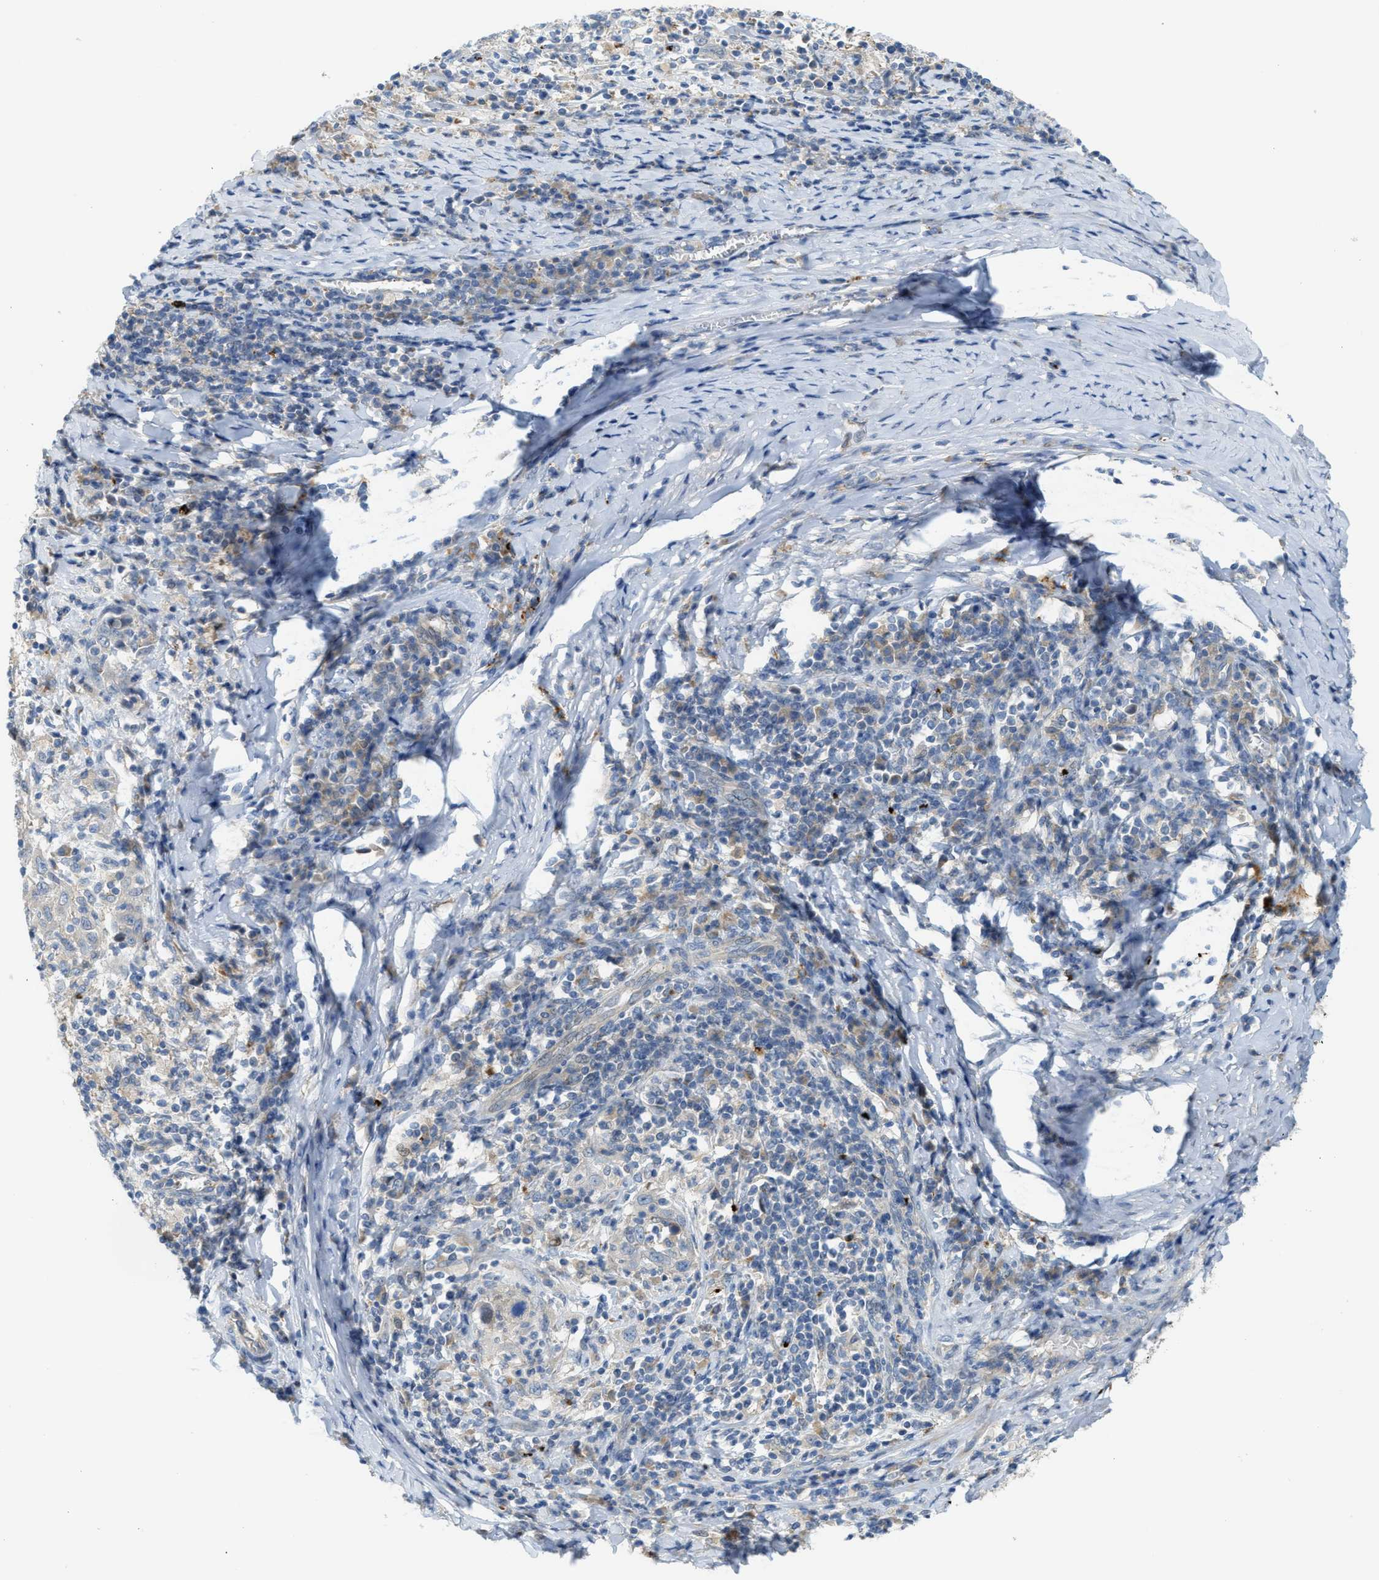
{"staining": {"intensity": "negative", "quantity": "none", "location": "none"}, "tissue": "cervical cancer", "cell_type": "Tumor cells", "image_type": "cancer", "snomed": [{"axis": "morphology", "description": "Squamous cell carcinoma, NOS"}, {"axis": "topography", "description": "Cervix"}], "caption": "Tumor cells are negative for brown protein staining in cervical cancer (squamous cell carcinoma).", "gene": "KLHDC10", "patient": {"sex": "female", "age": 46}}